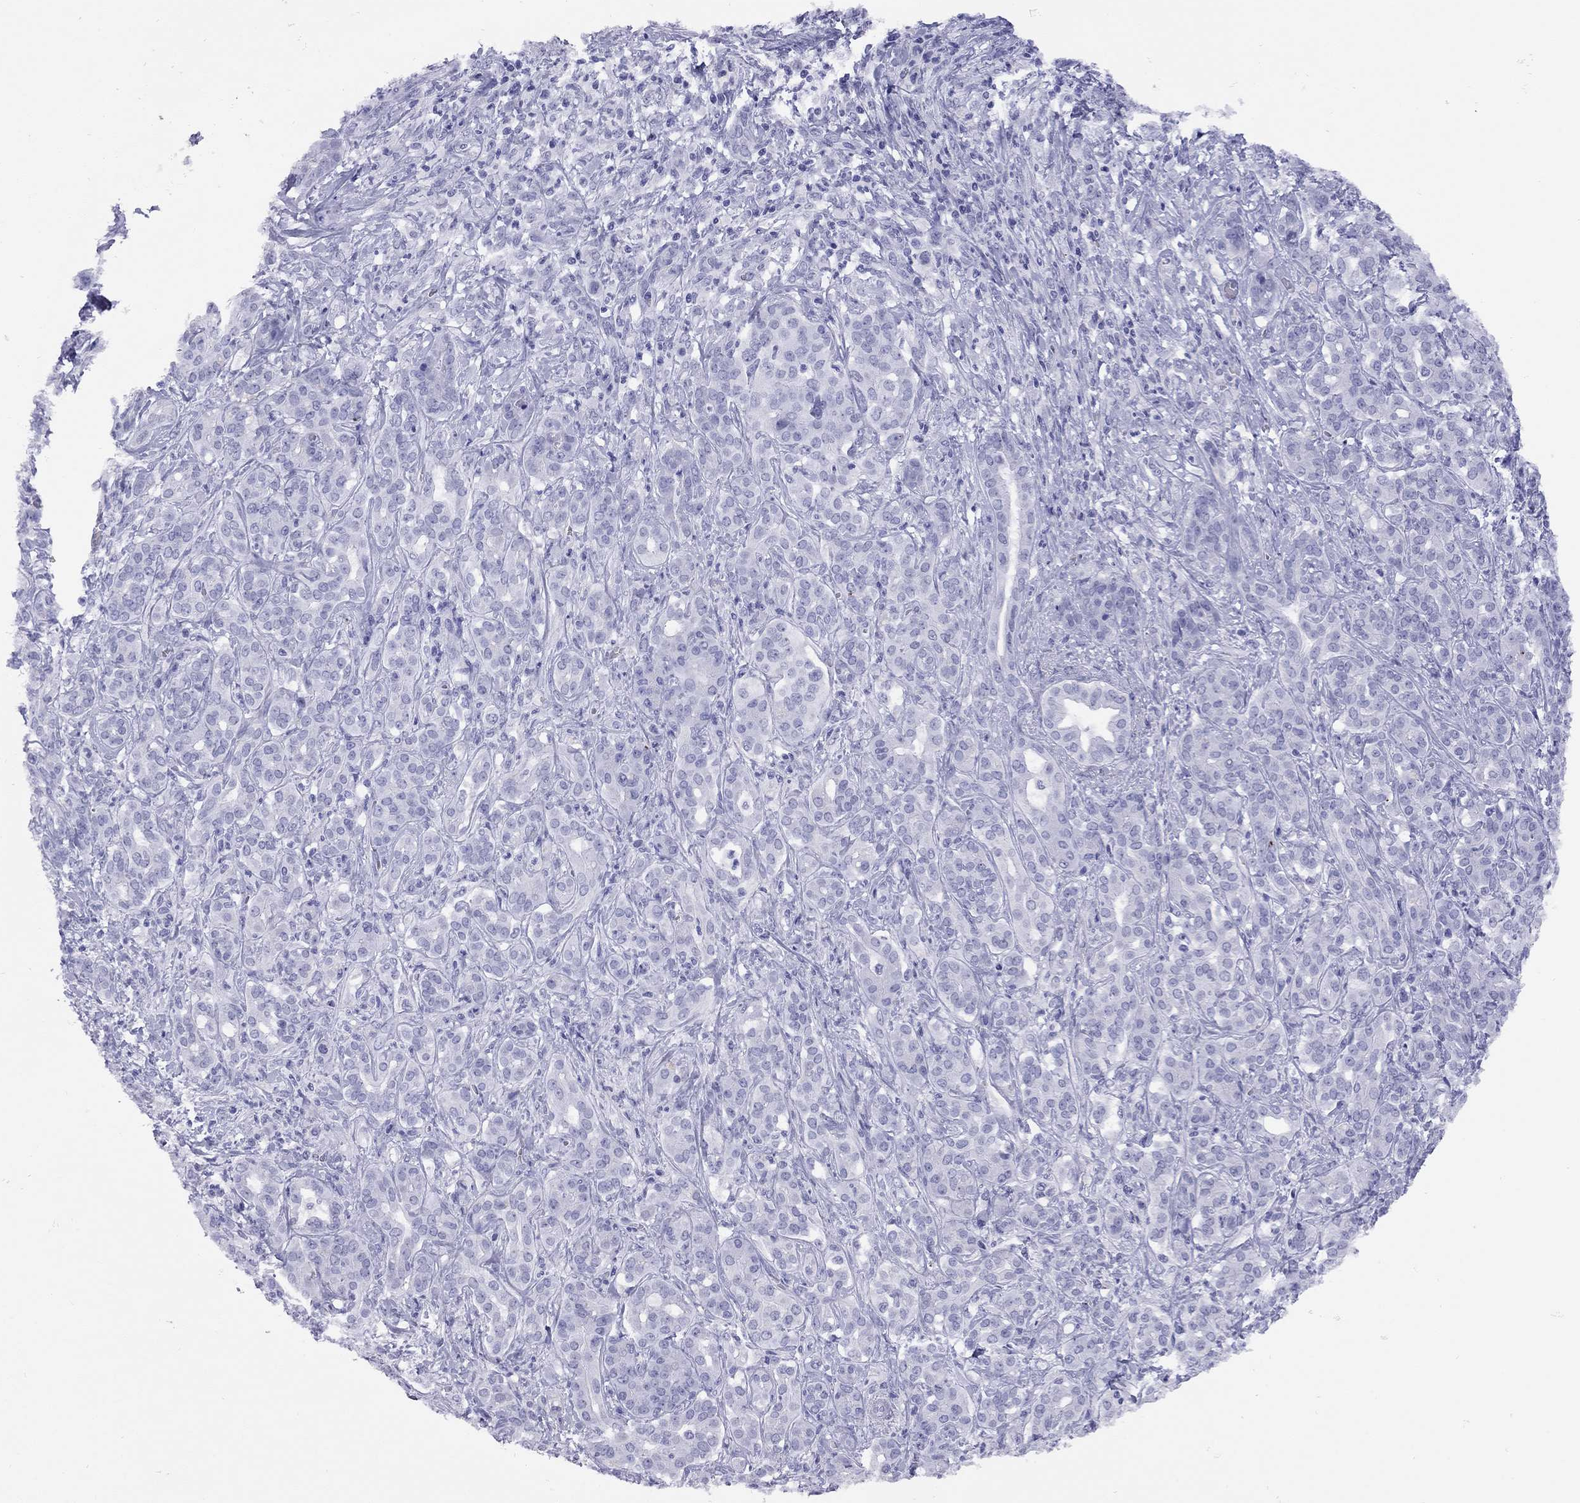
{"staining": {"intensity": "negative", "quantity": "none", "location": "none"}, "tissue": "pancreatic cancer", "cell_type": "Tumor cells", "image_type": "cancer", "snomed": [{"axis": "morphology", "description": "Normal tissue, NOS"}, {"axis": "morphology", "description": "Inflammation, NOS"}, {"axis": "morphology", "description": "Adenocarcinoma, NOS"}, {"axis": "topography", "description": "Pancreas"}], "caption": "There is no significant staining in tumor cells of pancreatic cancer (adenocarcinoma).", "gene": "LYAR", "patient": {"sex": "male", "age": 57}}